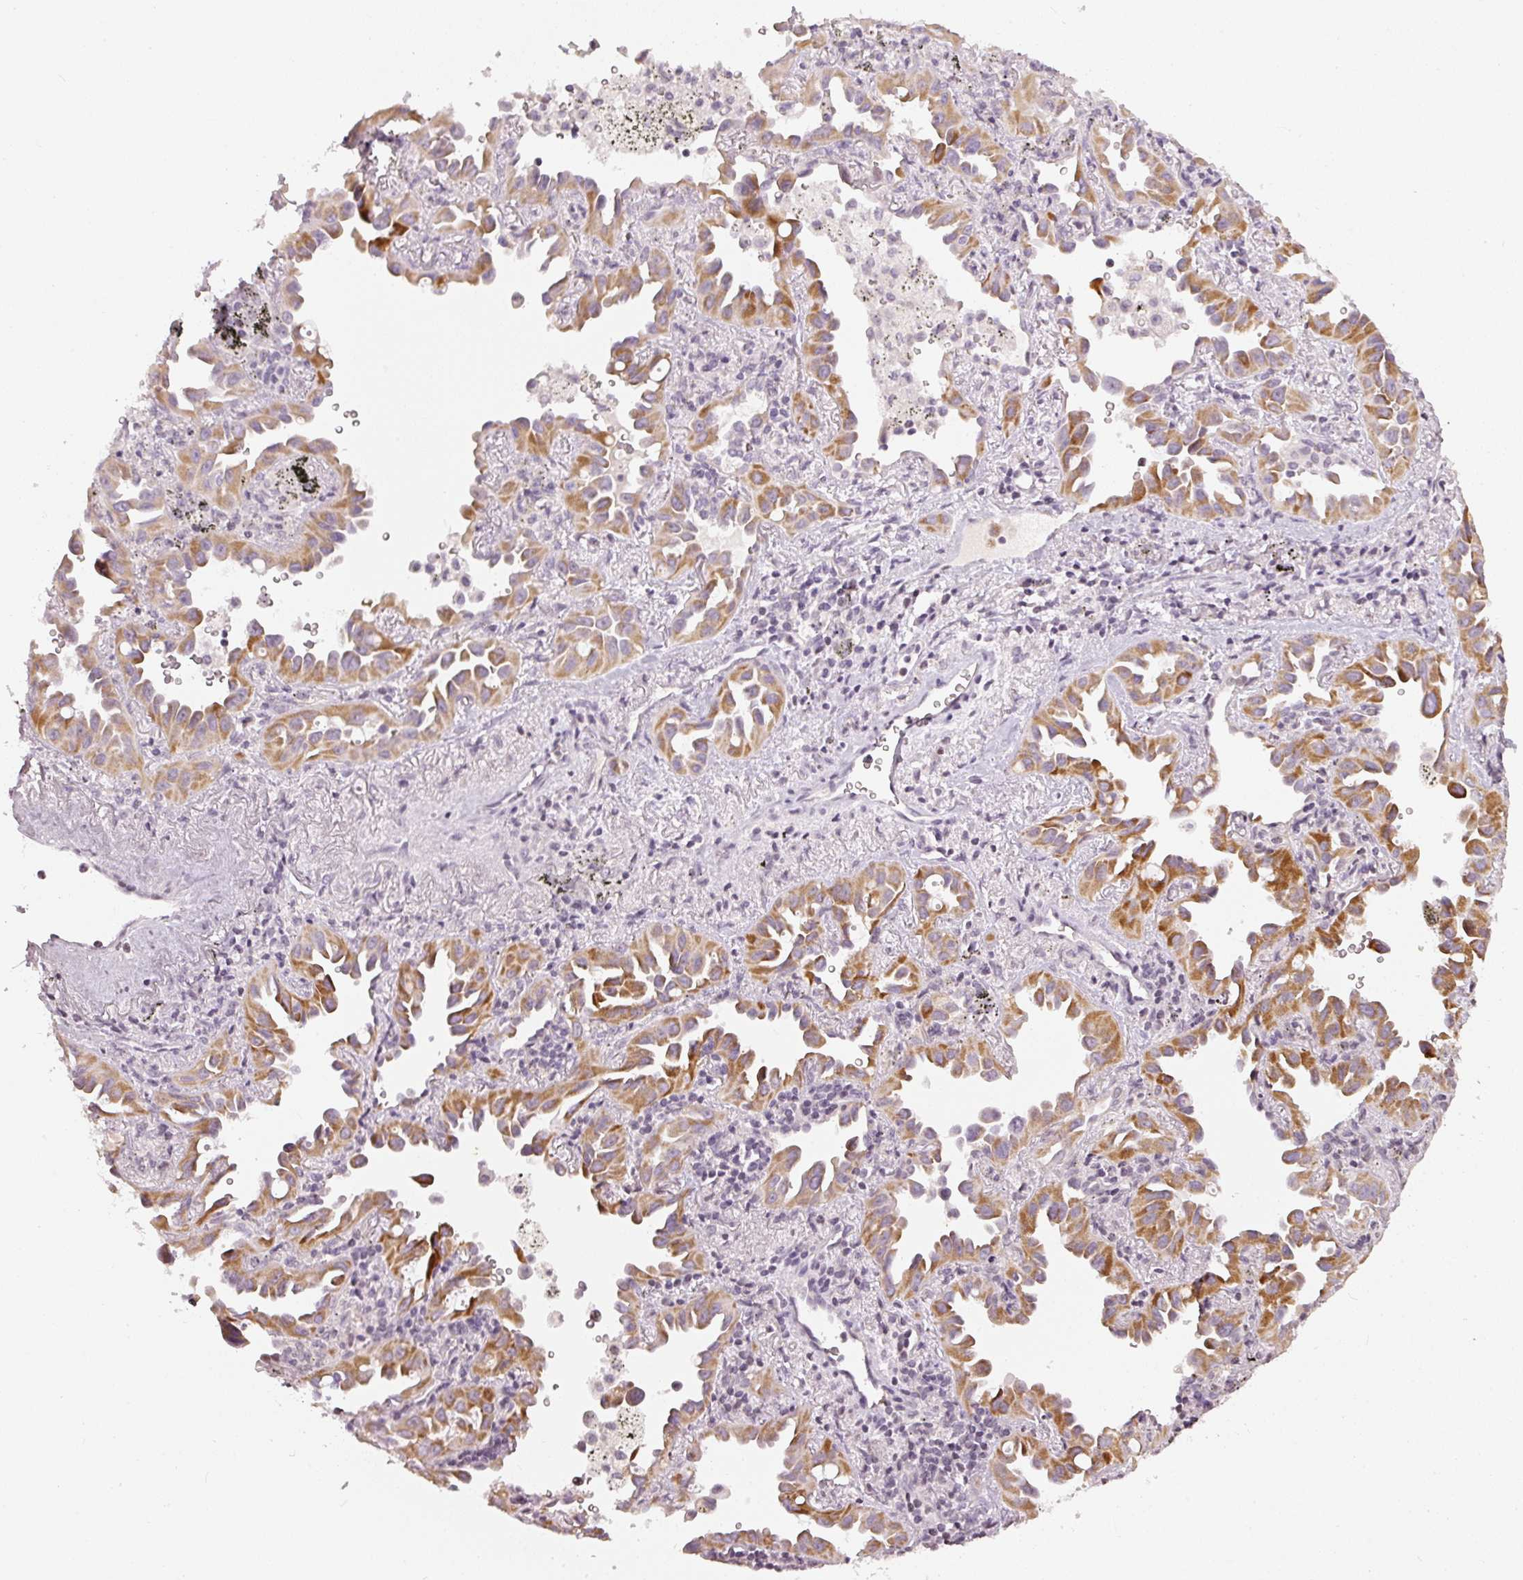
{"staining": {"intensity": "moderate", "quantity": ">75%", "location": "cytoplasmic/membranous"}, "tissue": "lung cancer", "cell_type": "Tumor cells", "image_type": "cancer", "snomed": [{"axis": "morphology", "description": "Adenocarcinoma, NOS"}, {"axis": "topography", "description": "Lung"}], "caption": "Adenocarcinoma (lung) stained with a protein marker displays moderate staining in tumor cells.", "gene": "NRDE2", "patient": {"sex": "male", "age": 68}}